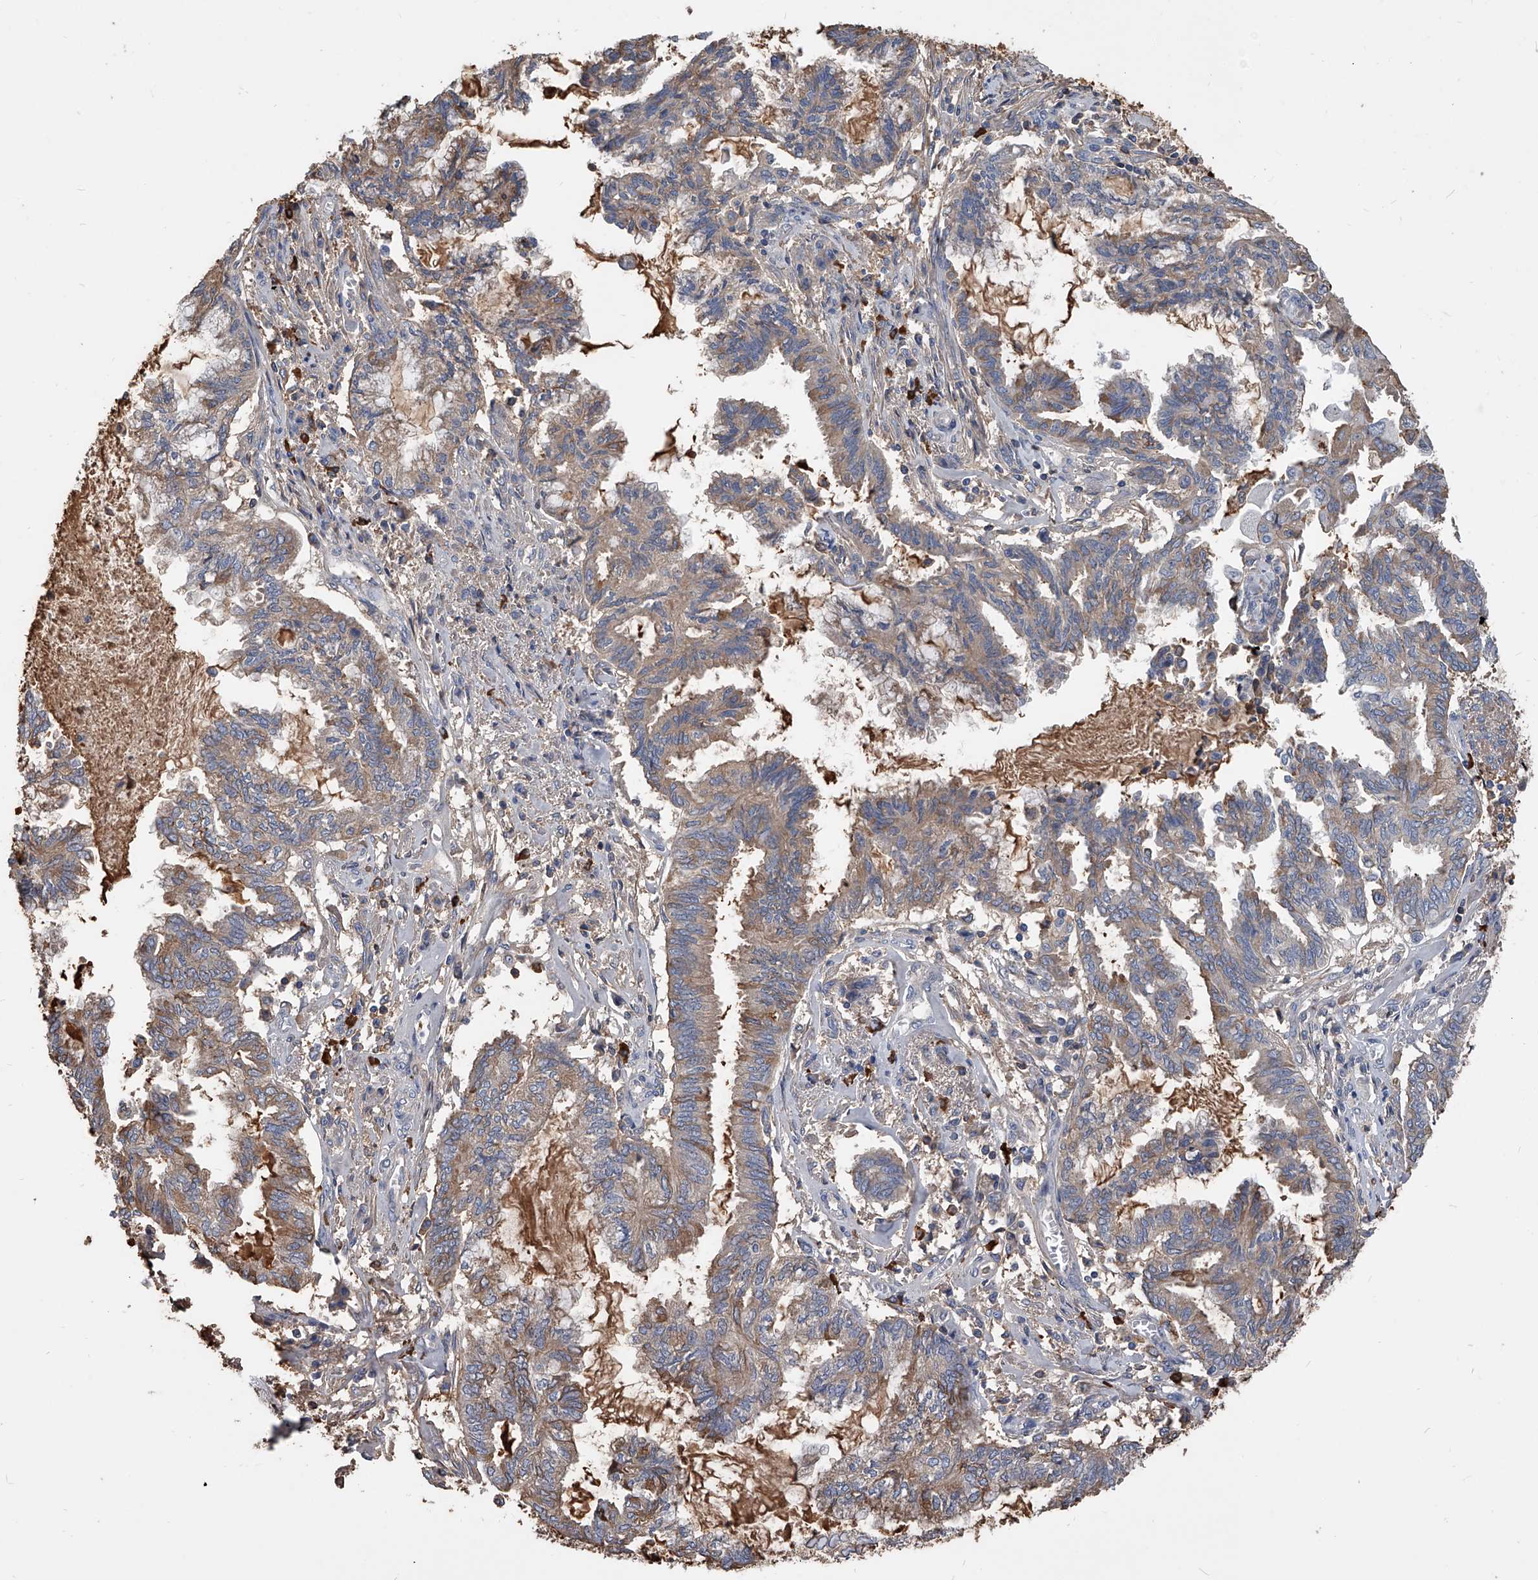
{"staining": {"intensity": "weak", "quantity": "25%-75%", "location": "cytoplasmic/membranous"}, "tissue": "endometrial cancer", "cell_type": "Tumor cells", "image_type": "cancer", "snomed": [{"axis": "morphology", "description": "Adenocarcinoma, NOS"}, {"axis": "topography", "description": "Endometrium"}], "caption": "An immunohistochemistry micrograph of neoplastic tissue is shown. Protein staining in brown highlights weak cytoplasmic/membranous positivity in endometrial cancer within tumor cells. Using DAB (brown) and hematoxylin (blue) stains, captured at high magnification using brightfield microscopy.", "gene": "ZNF25", "patient": {"sex": "female", "age": 86}}